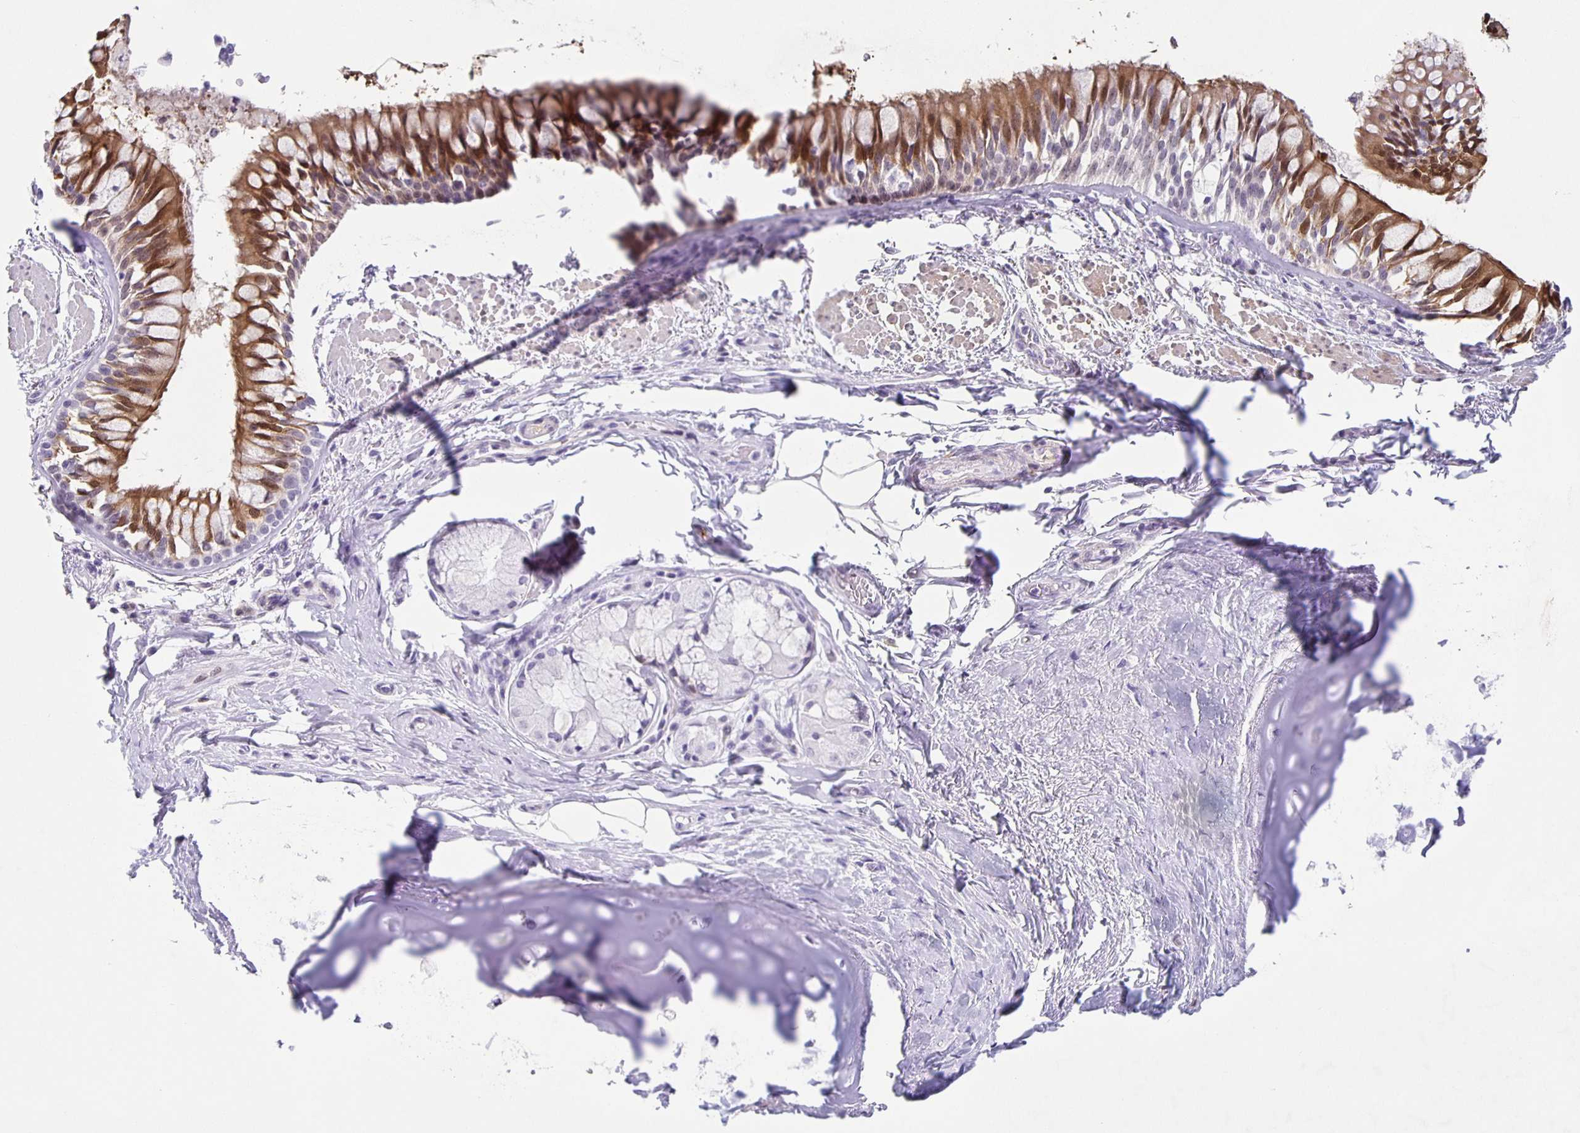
{"staining": {"intensity": "negative", "quantity": "none", "location": "none"}, "tissue": "adipose tissue", "cell_type": "Adipocytes", "image_type": "normal", "snomed": [{"axis": "morphology", "description": "Normal tissue, NOS"}, {"axis": "topography", "description": "Cartilage tissue"}, {"axis": "topography", "description": "Bronchus"}], "caption": "This is an immunohistochemistry (IHC) photomicrograph of unremarkable human adipose tissue. There is no staining in adipocytes.", "gene": "TPPP", "patient": {"sex": "male", "age": 64}}